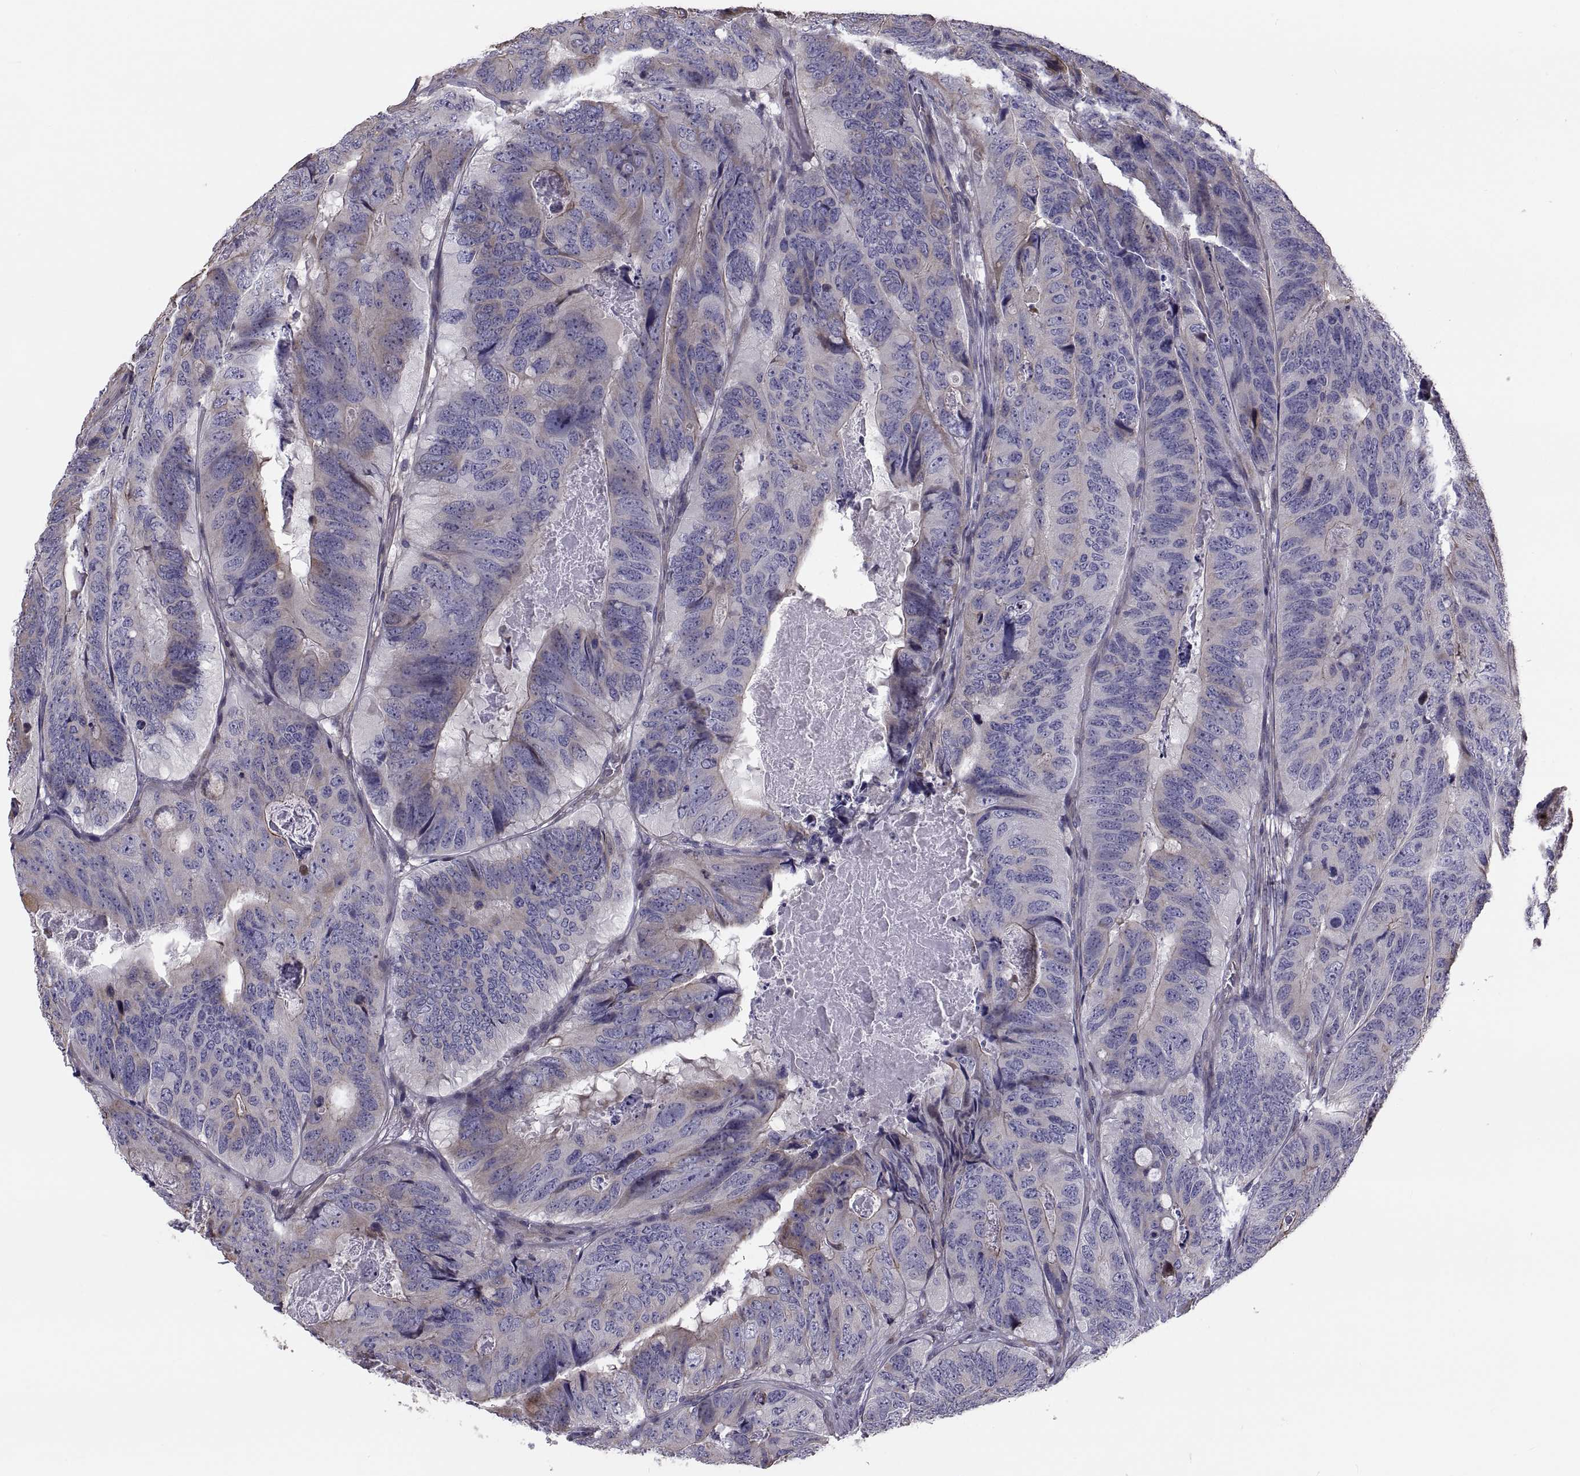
{"staining": {"intensity": "moderate", "quantity": "<25%", "location": "cytoplasmic/membranous"}, "tissue": "colorectal cancer", "cell_type": "Tumor cells", "image_type": "cancer", "snomed": [{"axis": "morphology", "description": "Adenocarcinoma, NOS"}, {"axis": "topography", "description": "Colon"}], "caption": "A histopathology image showing moderate cytoplasmic/membranous staining in approximately <25% of tumor cells in colorectal adenocarcinoma, as visualized by brown immunohistochemical staining.", "gene": "ANO1", "patient": {"sex": "male", "age": 79}}